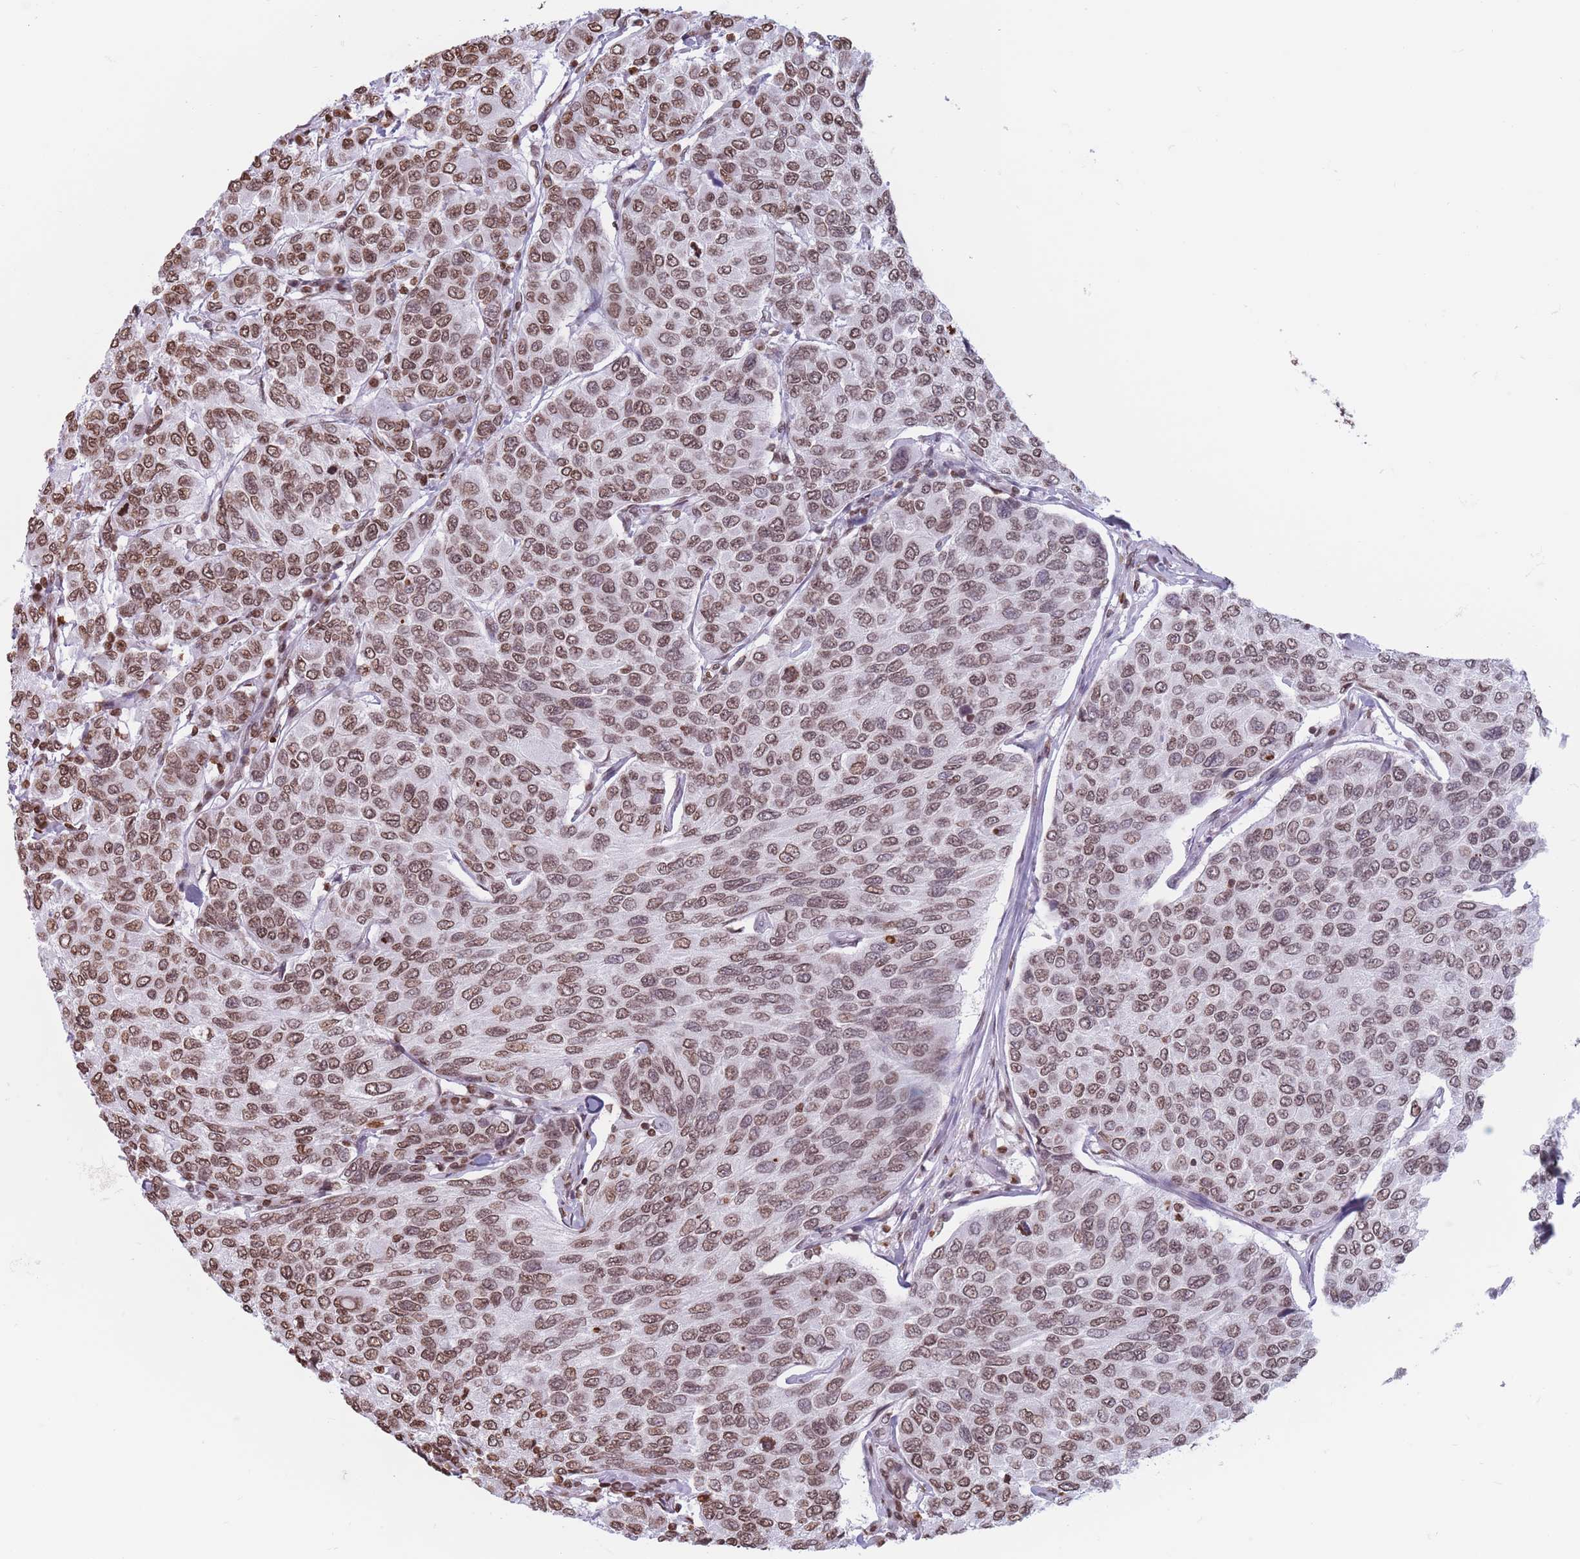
{"staining": {"intensity": "moderate", "quantity": ">75%", "location": "nuclear"}, "tissue": "breast cancer", "cell_type": "Tumor cells", "image_type": "cancer", "snomed": [{"axis": "morphology", "description": "Duct carcinoma"}, {"axis": "topography", "description": "Breast"}], "caption": "Immunohistochemical staining of breast invasive ductal carcinoma shows medium levels of moderate nuclear staining in approximately >75% of tumor cells.", "gene": "RYK", "patient": {"sex": "female", "age": 55}}